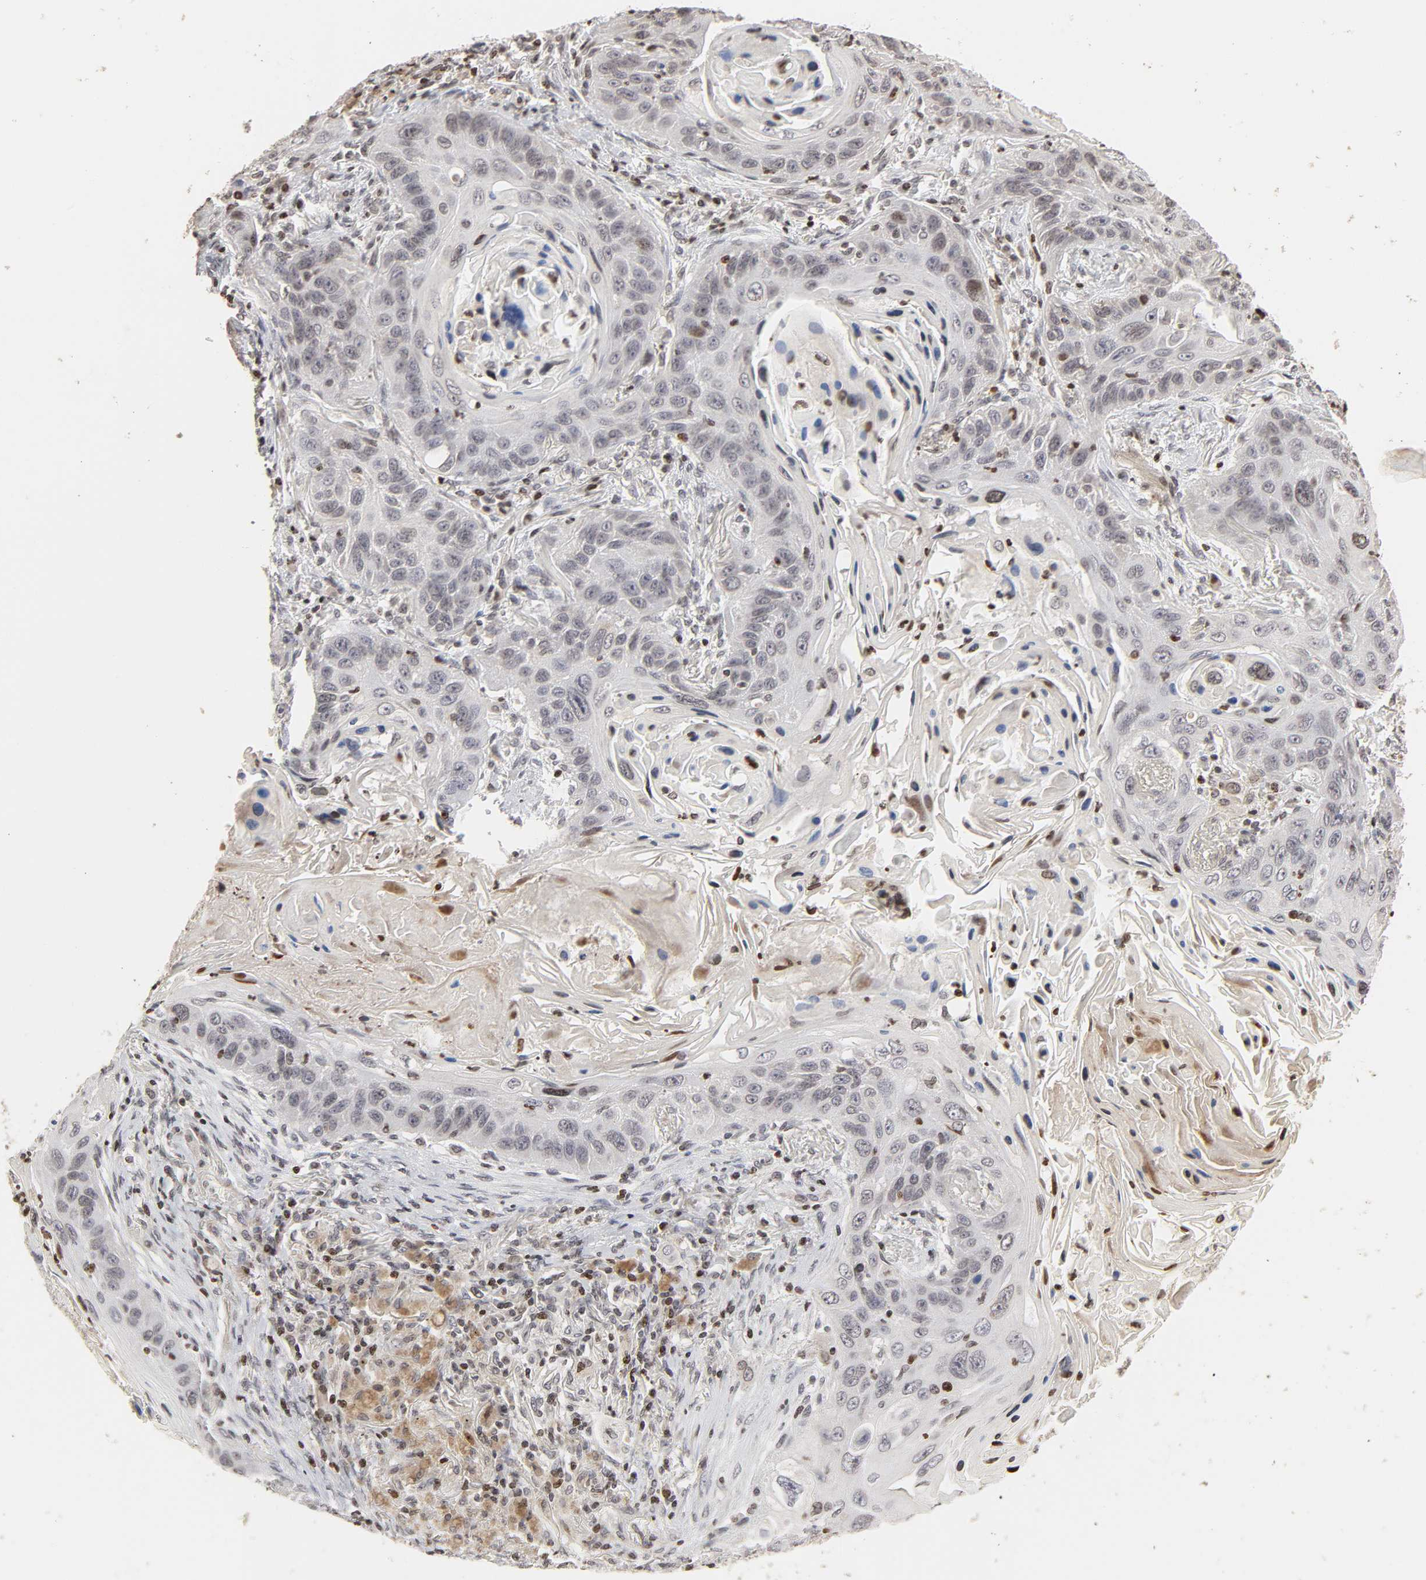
{"staining": {"intensity": "strong", "quantity": "<25%", "location": "nuclear"}, "tissue": "lung cancer", "cell_type": "Tumor cells", "image_type": "cancer", "snomed": [{"axis": "morphology", "description": "Squamous cell carcinoma, NOS"}, {"axis": "topography", "description": "Lung"}], "caption": "Protein staining displays strong nuclear expression in about <25% of tumor cells in lung cancer.", "gene": "ZNF473", "patient": {"sex": "female", "age": 67}}